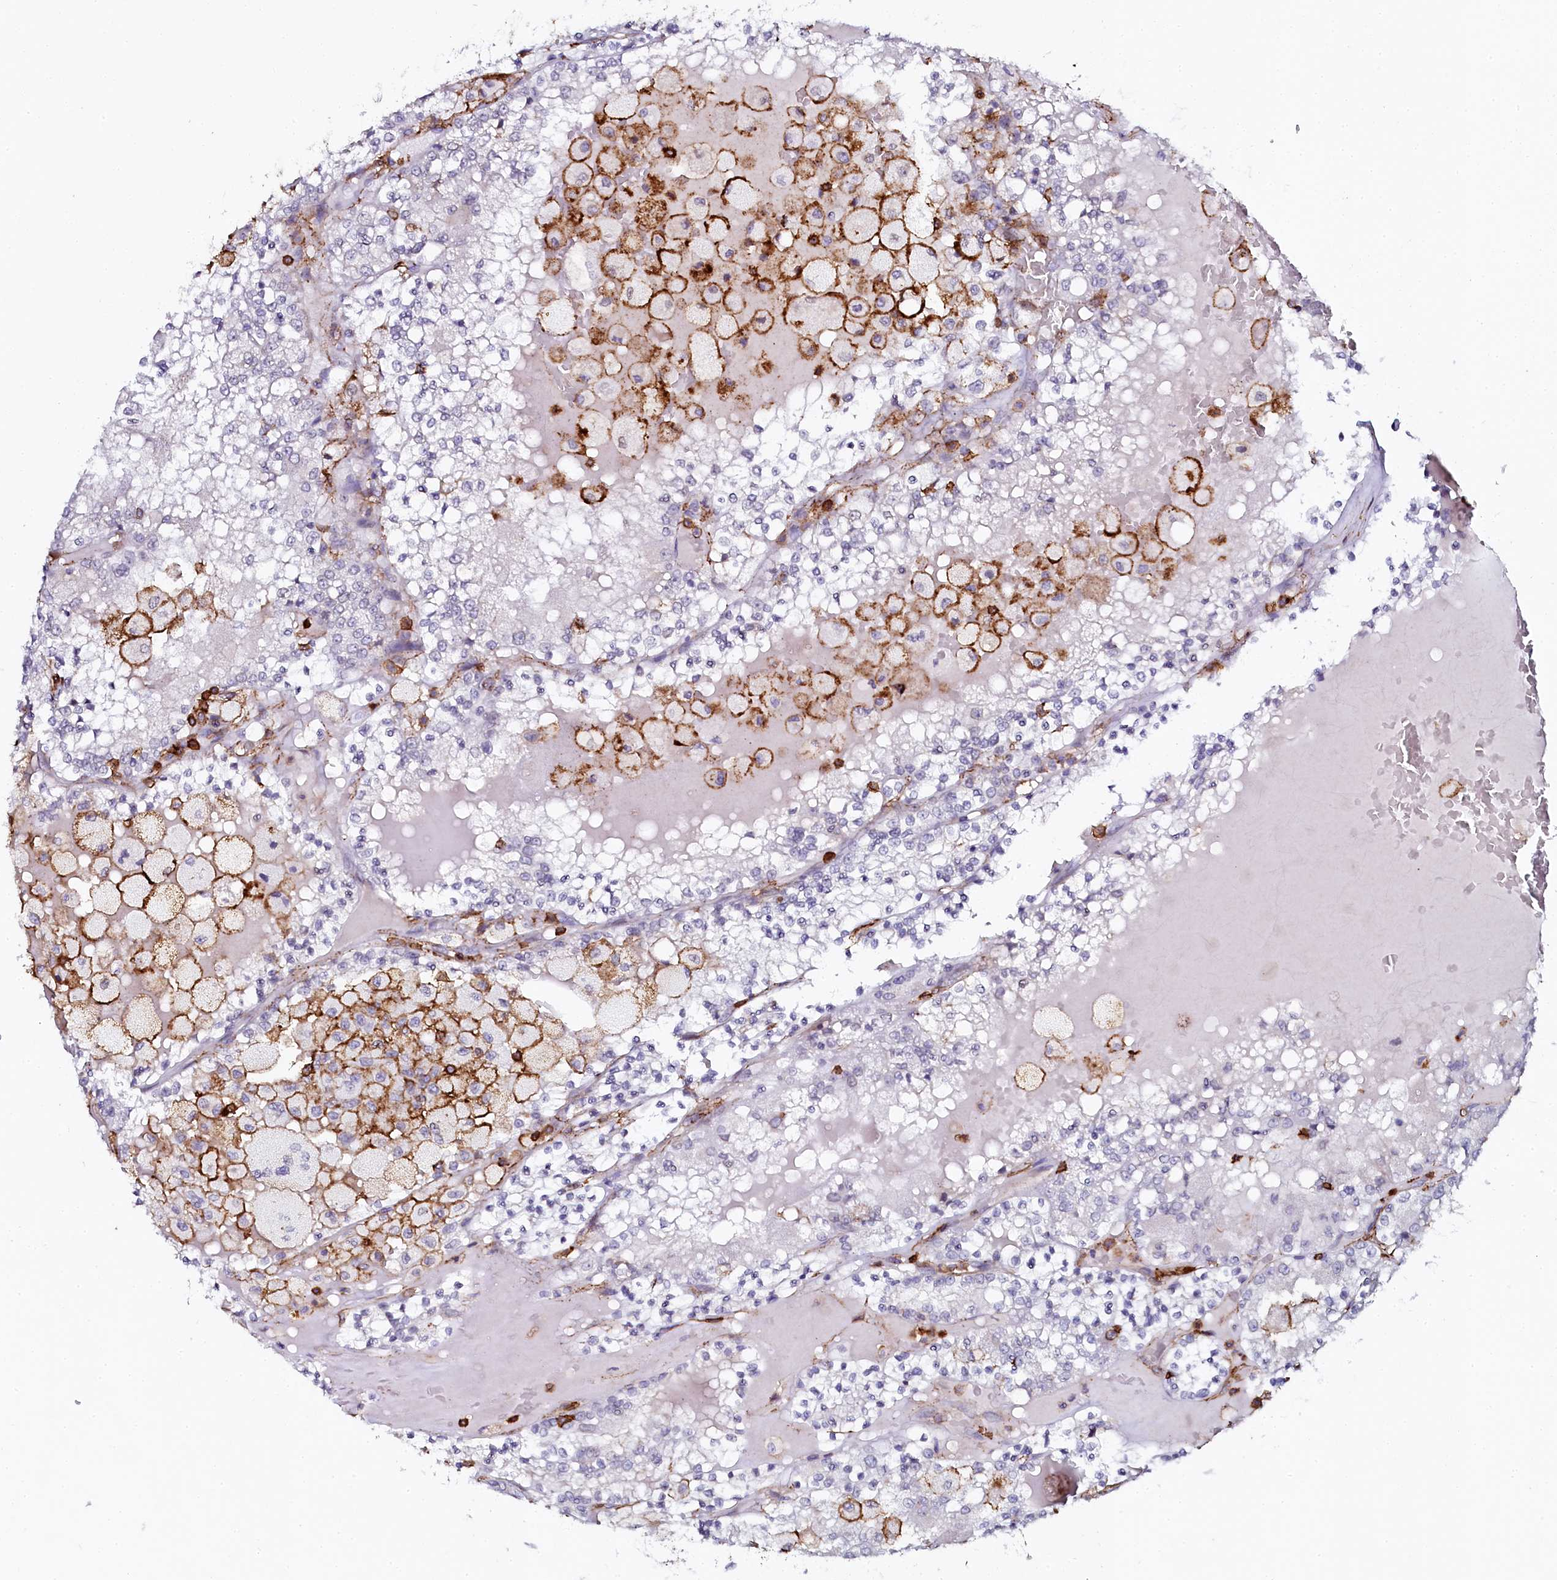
{"staining": {"intensity": "strong", "quantity": "<25%", "location": "cytoplasmic/membranous"}, "tissue": "renal cancer", "cell_type": "Tumor cells", "image_type": "cancer", "snomed": [{"axis": "morphology", "description": "Adenocarcinoma, NOS"}, {"axis": "topography", "description": "Kidney"}], "caption": "Immunohistochemical staining of human renal adenocarcinoma shows medium levels of strong cytoplasmic/membranous staining in approximately <25% of tumor cells.", "gene": "AAAS", "patient": {"sex": "female", "age": 56}}